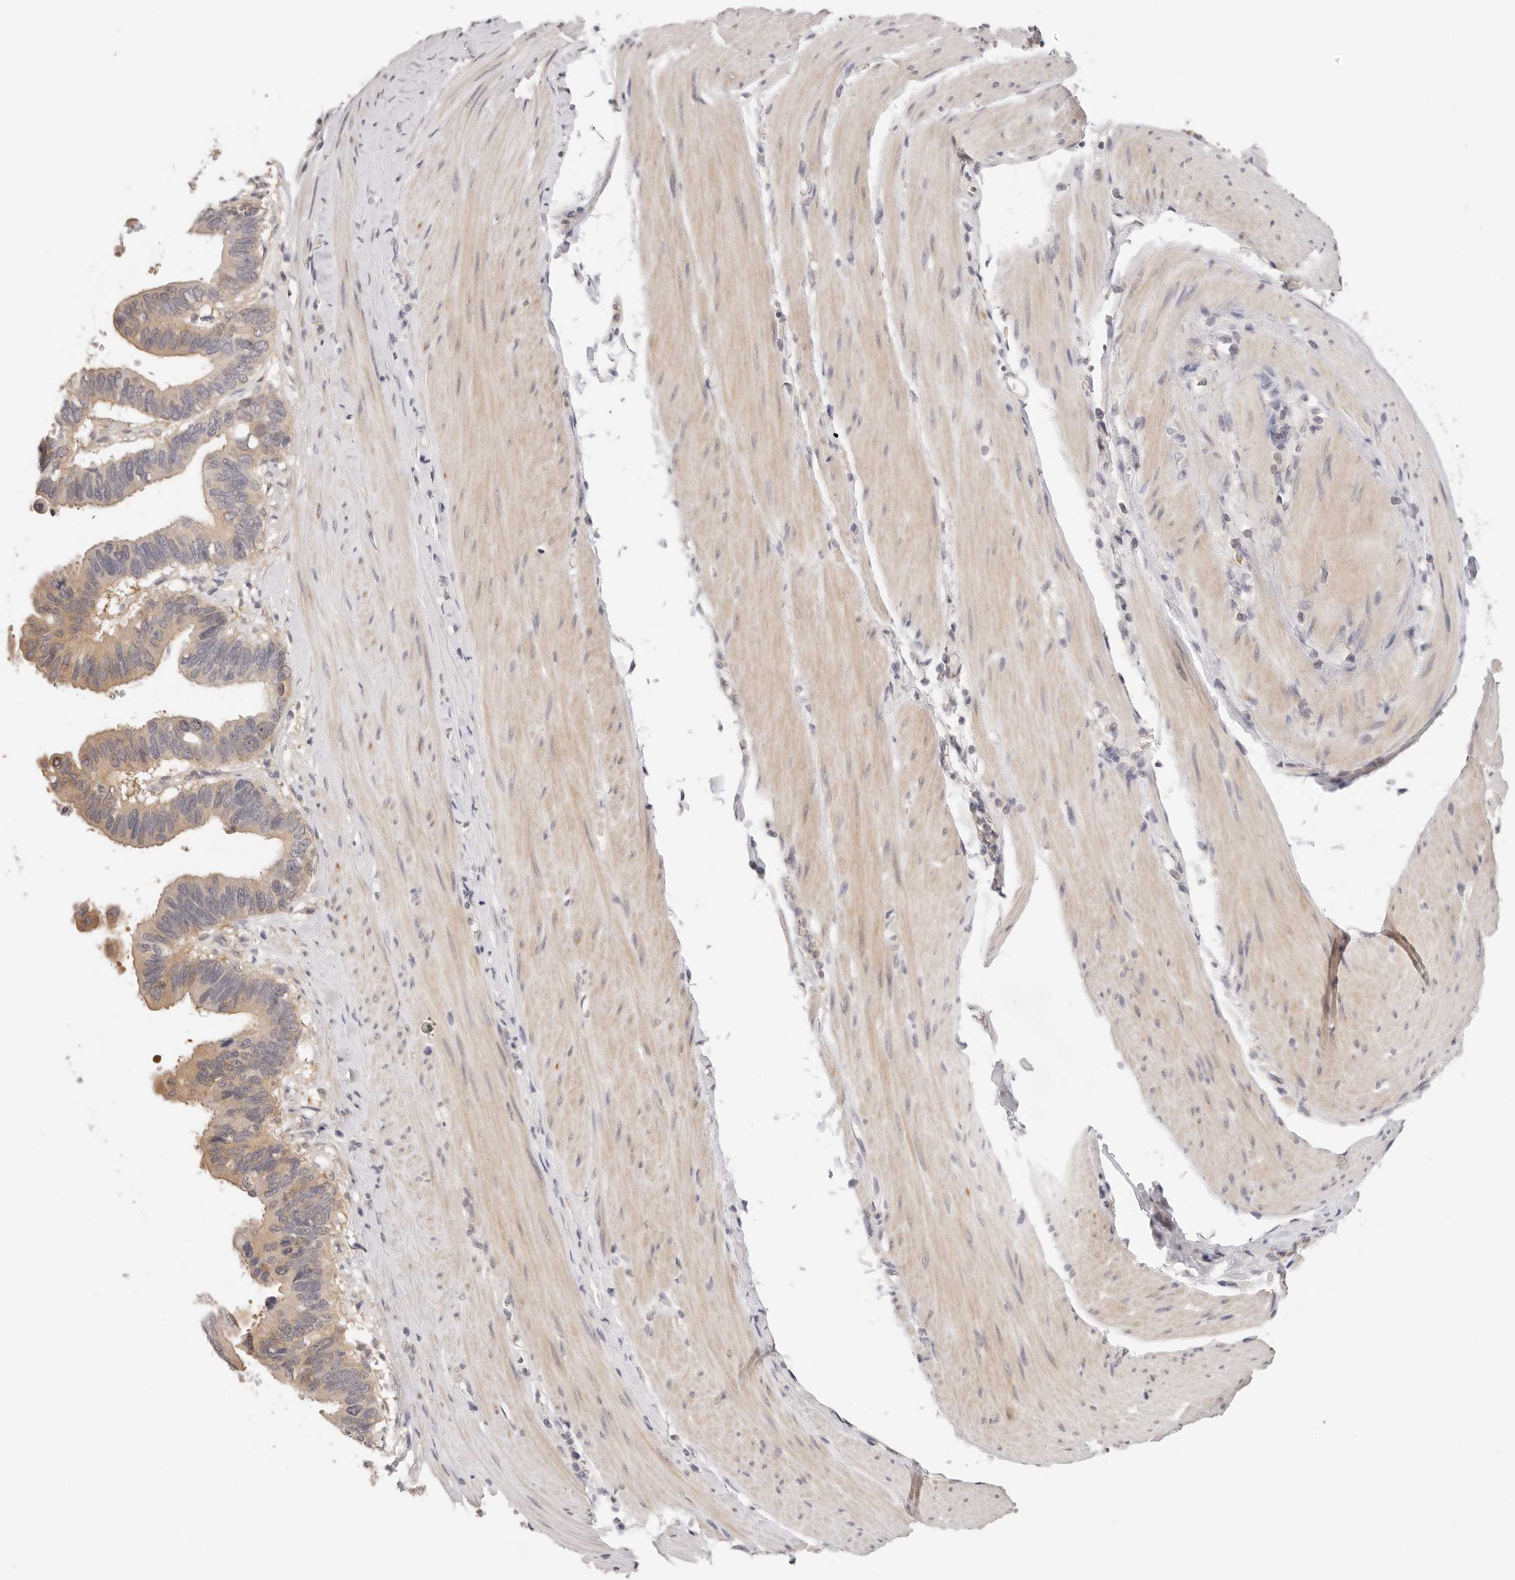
{"staining": {"intensity": "weak", "quantity": ">75%", "location": "cytoplasmic/membranous"}, "tissue": "pancreatic cancer", "cell_type": "Tumor cells", "image_type": "cancer", "snomed": [{"axis": "morphology", "description": "Adenocarcinoma, NOS"}, {"axis": "topography", "description": "Pancreas"}], "caption": "The image shows immunohistochemical staining of adenocarcinoma (pancreatic). There is weak cytoplasmic/membranous positivity is seen in approximately >75% of tumor cells.", "gene": "GGPS1", "patient": {"sex": "female", "age": 56}}